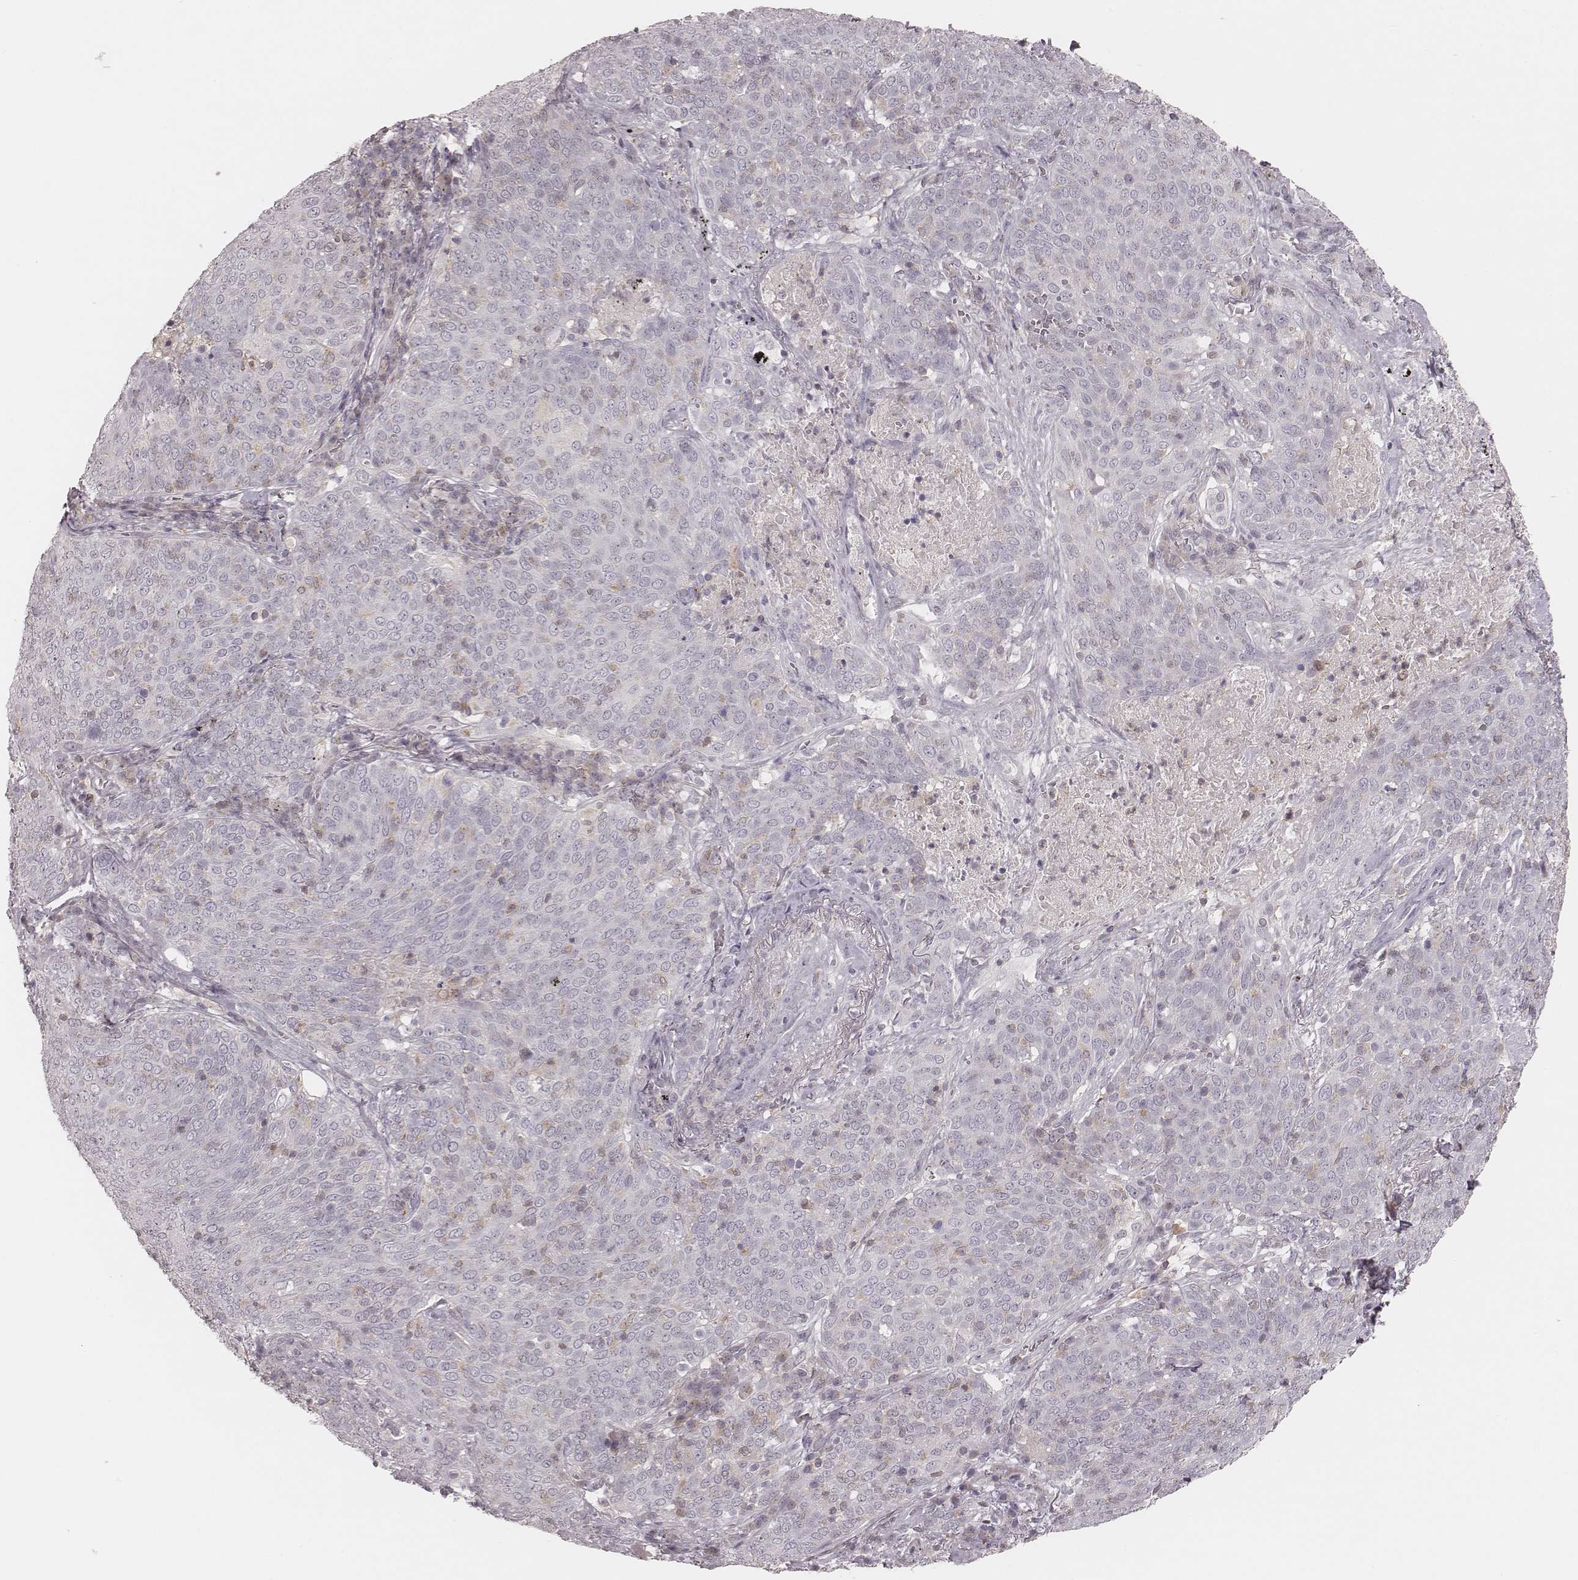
{"staining": {"intensity": "negative", "quantity": "none", "location": "none"}, "tissue": "lung cancer", "cell_type": "Tumor cells", "image_type": "cancer", "snomed": [{"axis": "morphology", "description": "Squamous cell carcinoma, NOS"}, {"axis": "topography", "description": "Lung"}], "caption": "A micrograph of lung cancer stained for a protein displays no brown staining in tumor cells.", "gene": "MSX1", "patient": {"sex": "male", "age": 82}}